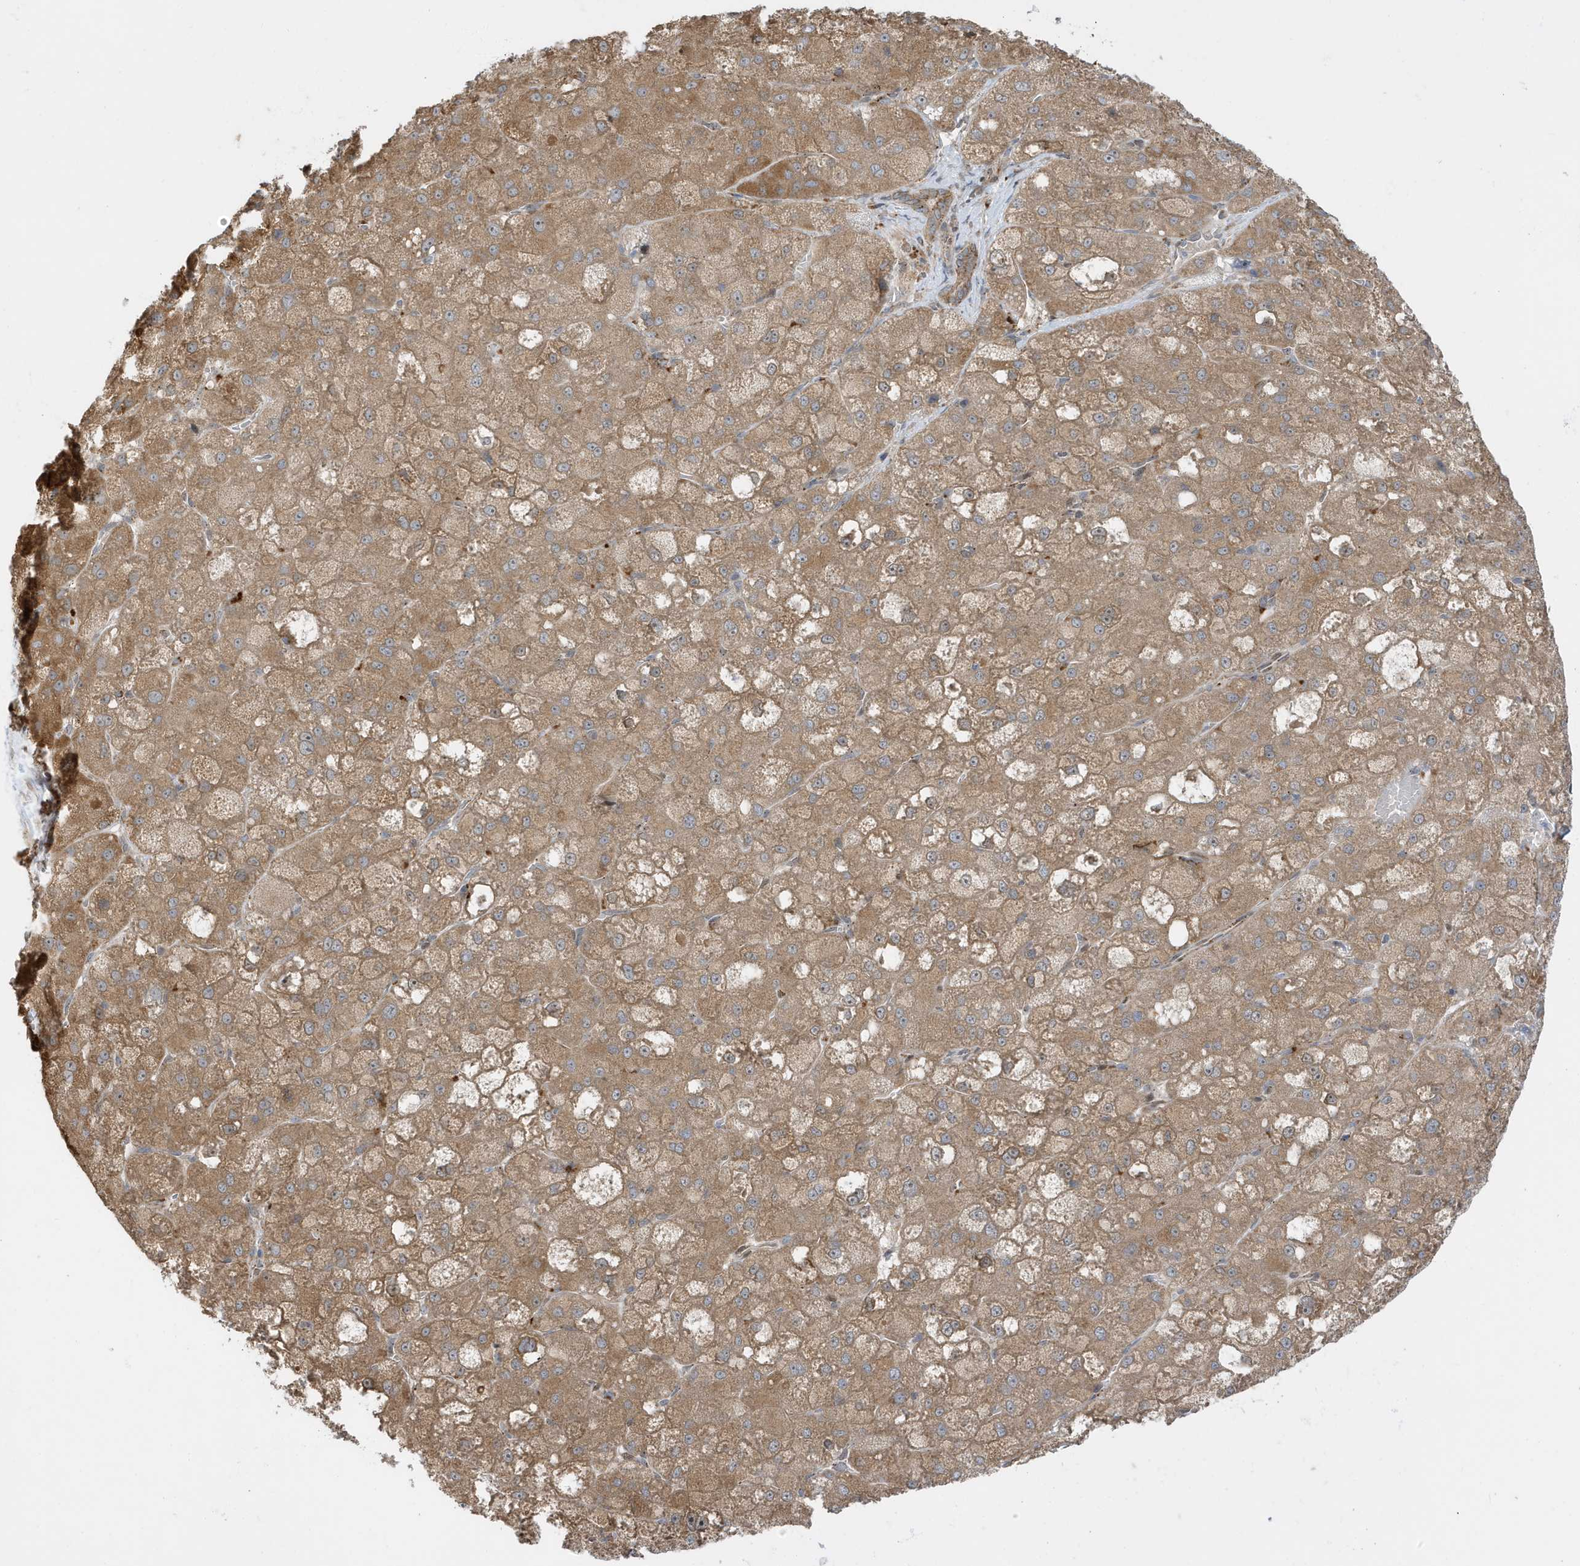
{"staining": {"intensity": "moderate", "quantity": ">75%", "location": "cytoplasmic/membranous"}, "tissue": "liver cancer", "cell_type": "Tumor cells", "image_type": "cancer", "snomed": [{"axis": "morphology", "description": "Carcinoma, Hepatocellular, NOS"}, {"axis": "topography", "description": "Liver"}], "caption": "Immunohistochemistry image of liver hepatocellular carcinoma stained for a protein (brown), which reveals medium levels of moderate cytoplasmic/membranous staining in about >75% of tumor cells.", "gene": "ZNF507", "patient": {"sex": "male", "age": 57}}